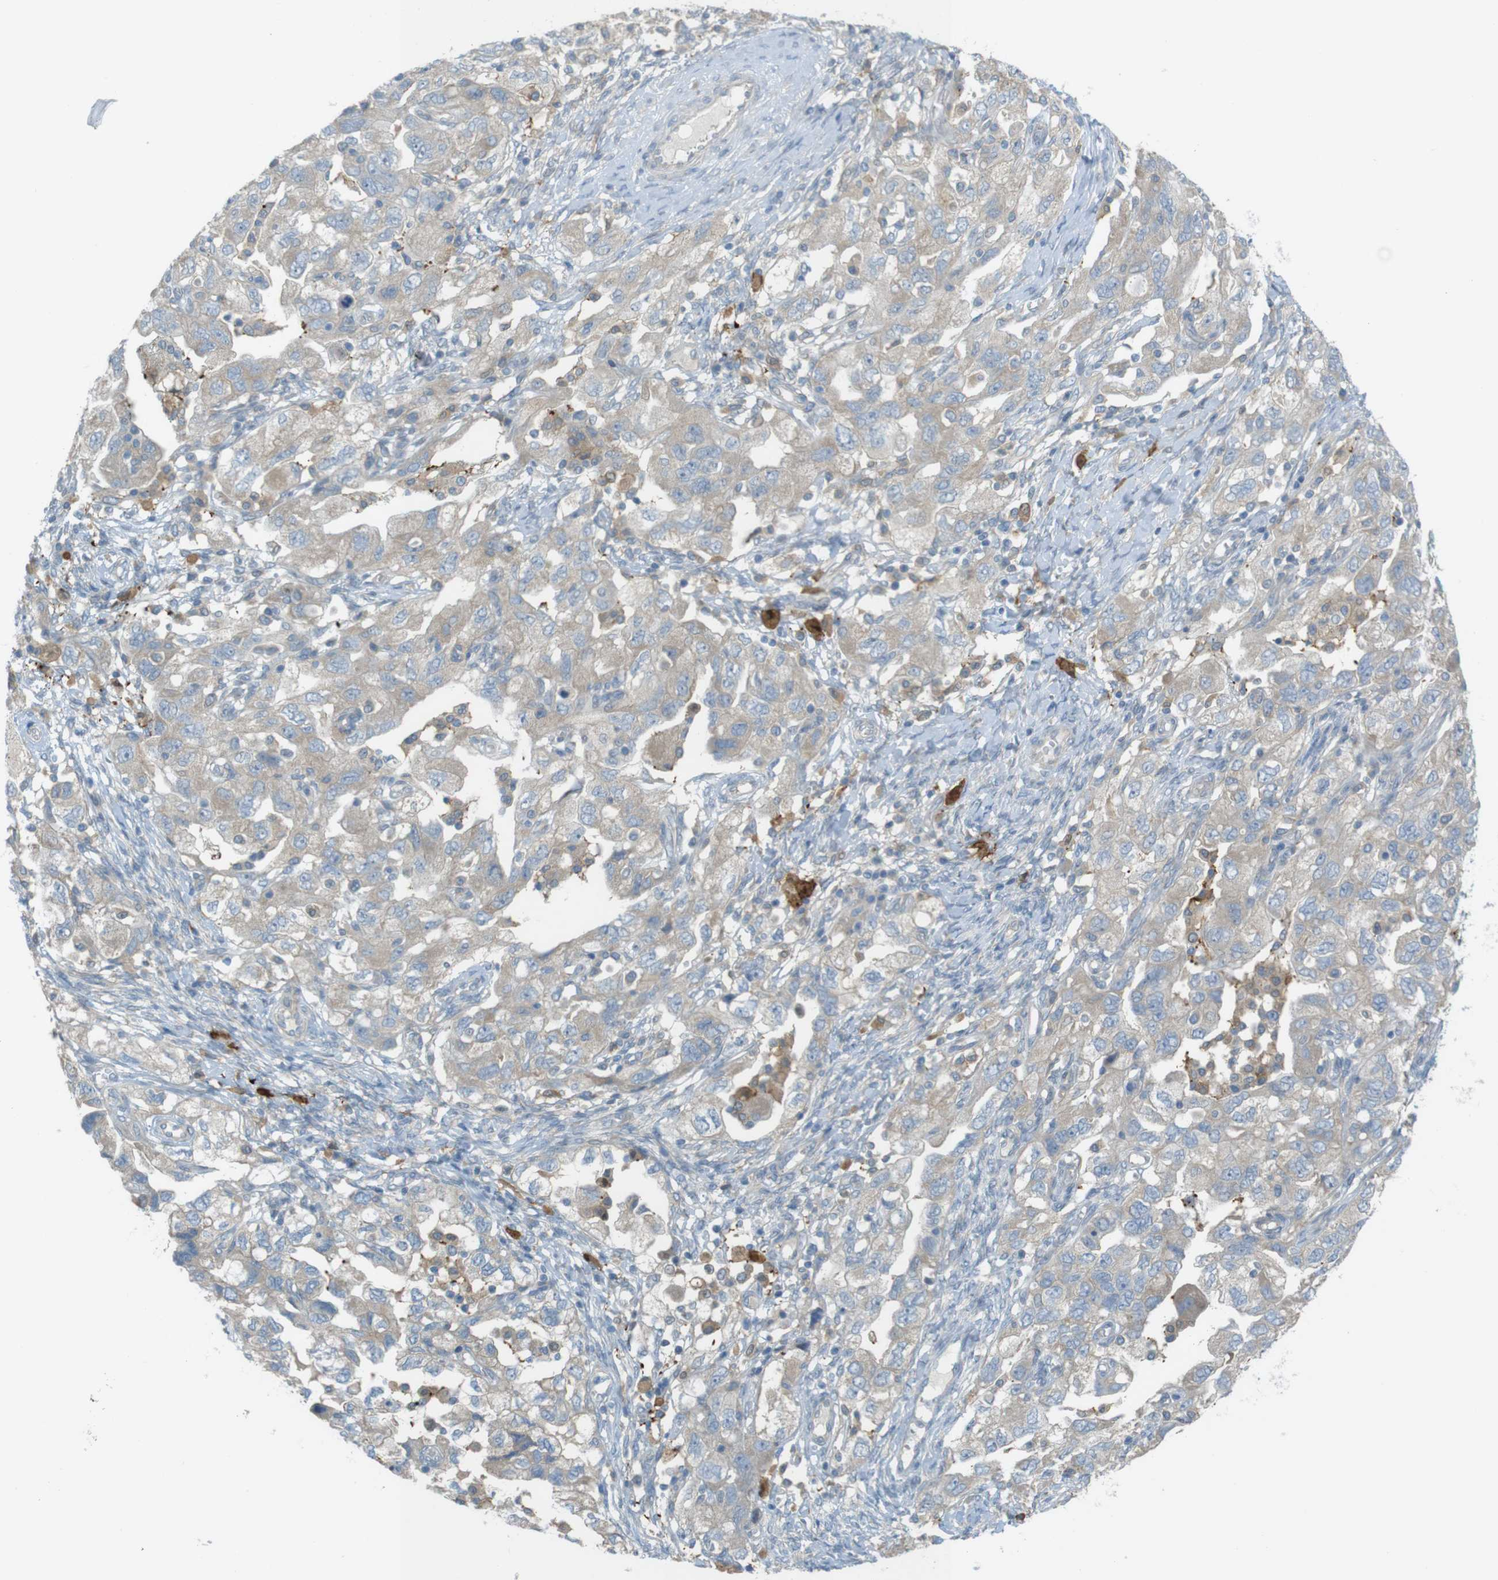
{"staining": {"intensity": "weak", "quantity": "25%-75%", "location": "cytoplasmic/membranous"}, "tissue": "ovarian cancer", "cell_type": "Tumor cells", "image_type": "cancer", "snomed": [{"axis": "morphology", "description": "Carcinoma, NOS"}, {"axis": "morphology", "description": "Cystadenocarcinoma, serous, NOS"}, {"axis": "topography", "description": "Ovary"}], "caption": "The photomicrograph exhibits staining of ovarian cancer (carcinoma), revealing weak cytoplasmic/membranous protein positivity (brown color) within tumor cells.", "gene": "TMEM41B", "patient": {"sex": "female", "age": 69}}